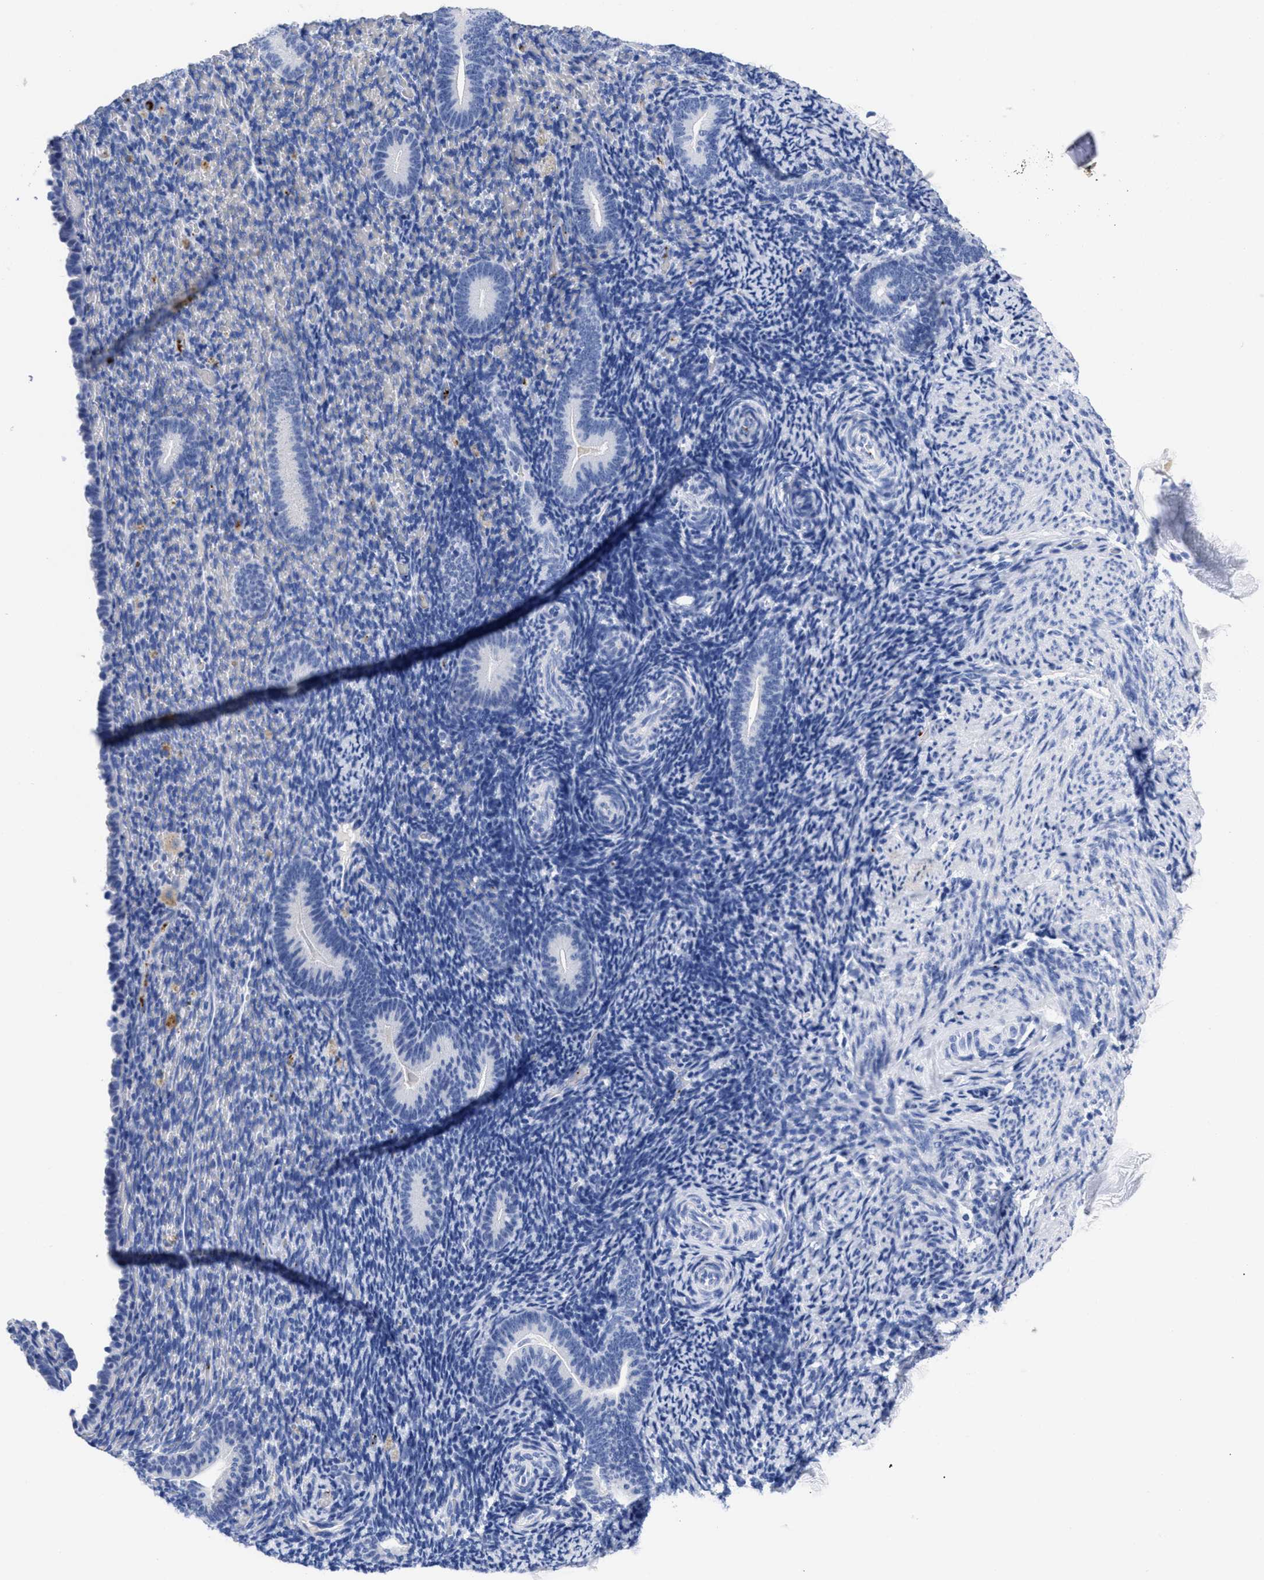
{"staining": {"intensity": "negative", "quantity": "none", "location": "none"}, "tissue": "endometrium", "cell_type": "Cells in endometrial stroma", "image_type": "normal", "snomed": [{"axis": "morphology", "description": "Normal tissue, NOS"}, {"axis": "topography", "description": "Endometrium"}], "caption": "The histopathology image displays no significant staining in cells in endometrial stroma of endometrium. (Brightfield microscopy of DAB (3,3'-diaminobenzidine) IHC at high magnification).", "gene": "TREML1", "patient": {"sex": "female", "age": 51}}